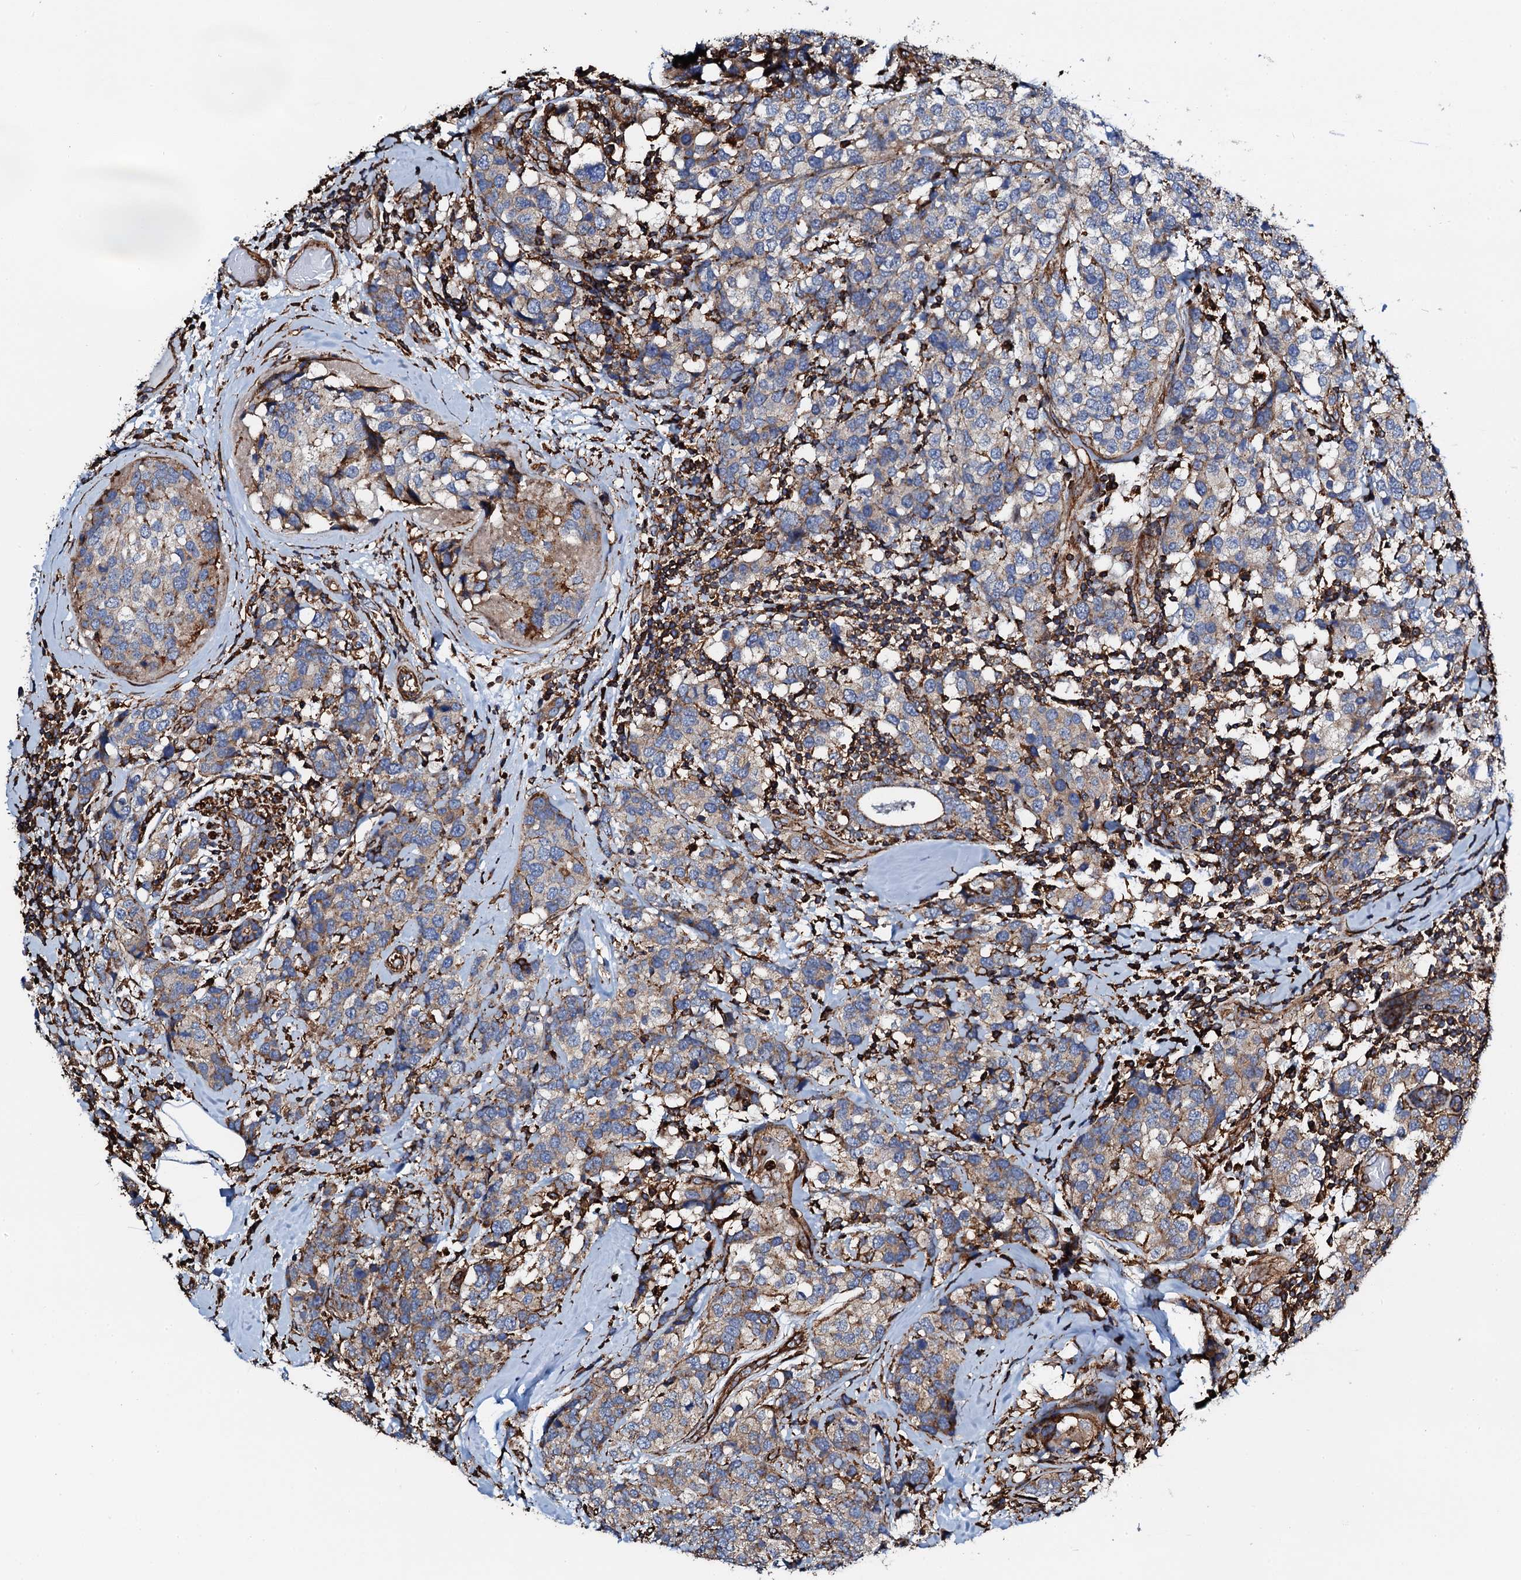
{"staining": {"intensity": "weak", "quantity": "25%-75%", "location": "cytoplasmic/membranous"}, "tissue": "breast cancer", "cell_type": "Tumor cells", "image_type": "cancer", "snomed": [{"axis": "morphology", "description": "Lobular carcinoma"}, {"axis": "topography", "description": "Breast"}], "caption": "Breast cancer (lobular carcinoma) stained with a protein marker reveals weak staining in tumor cells.", "gene": "INTS10", "patient": {"sex": "female", "age": 59}}